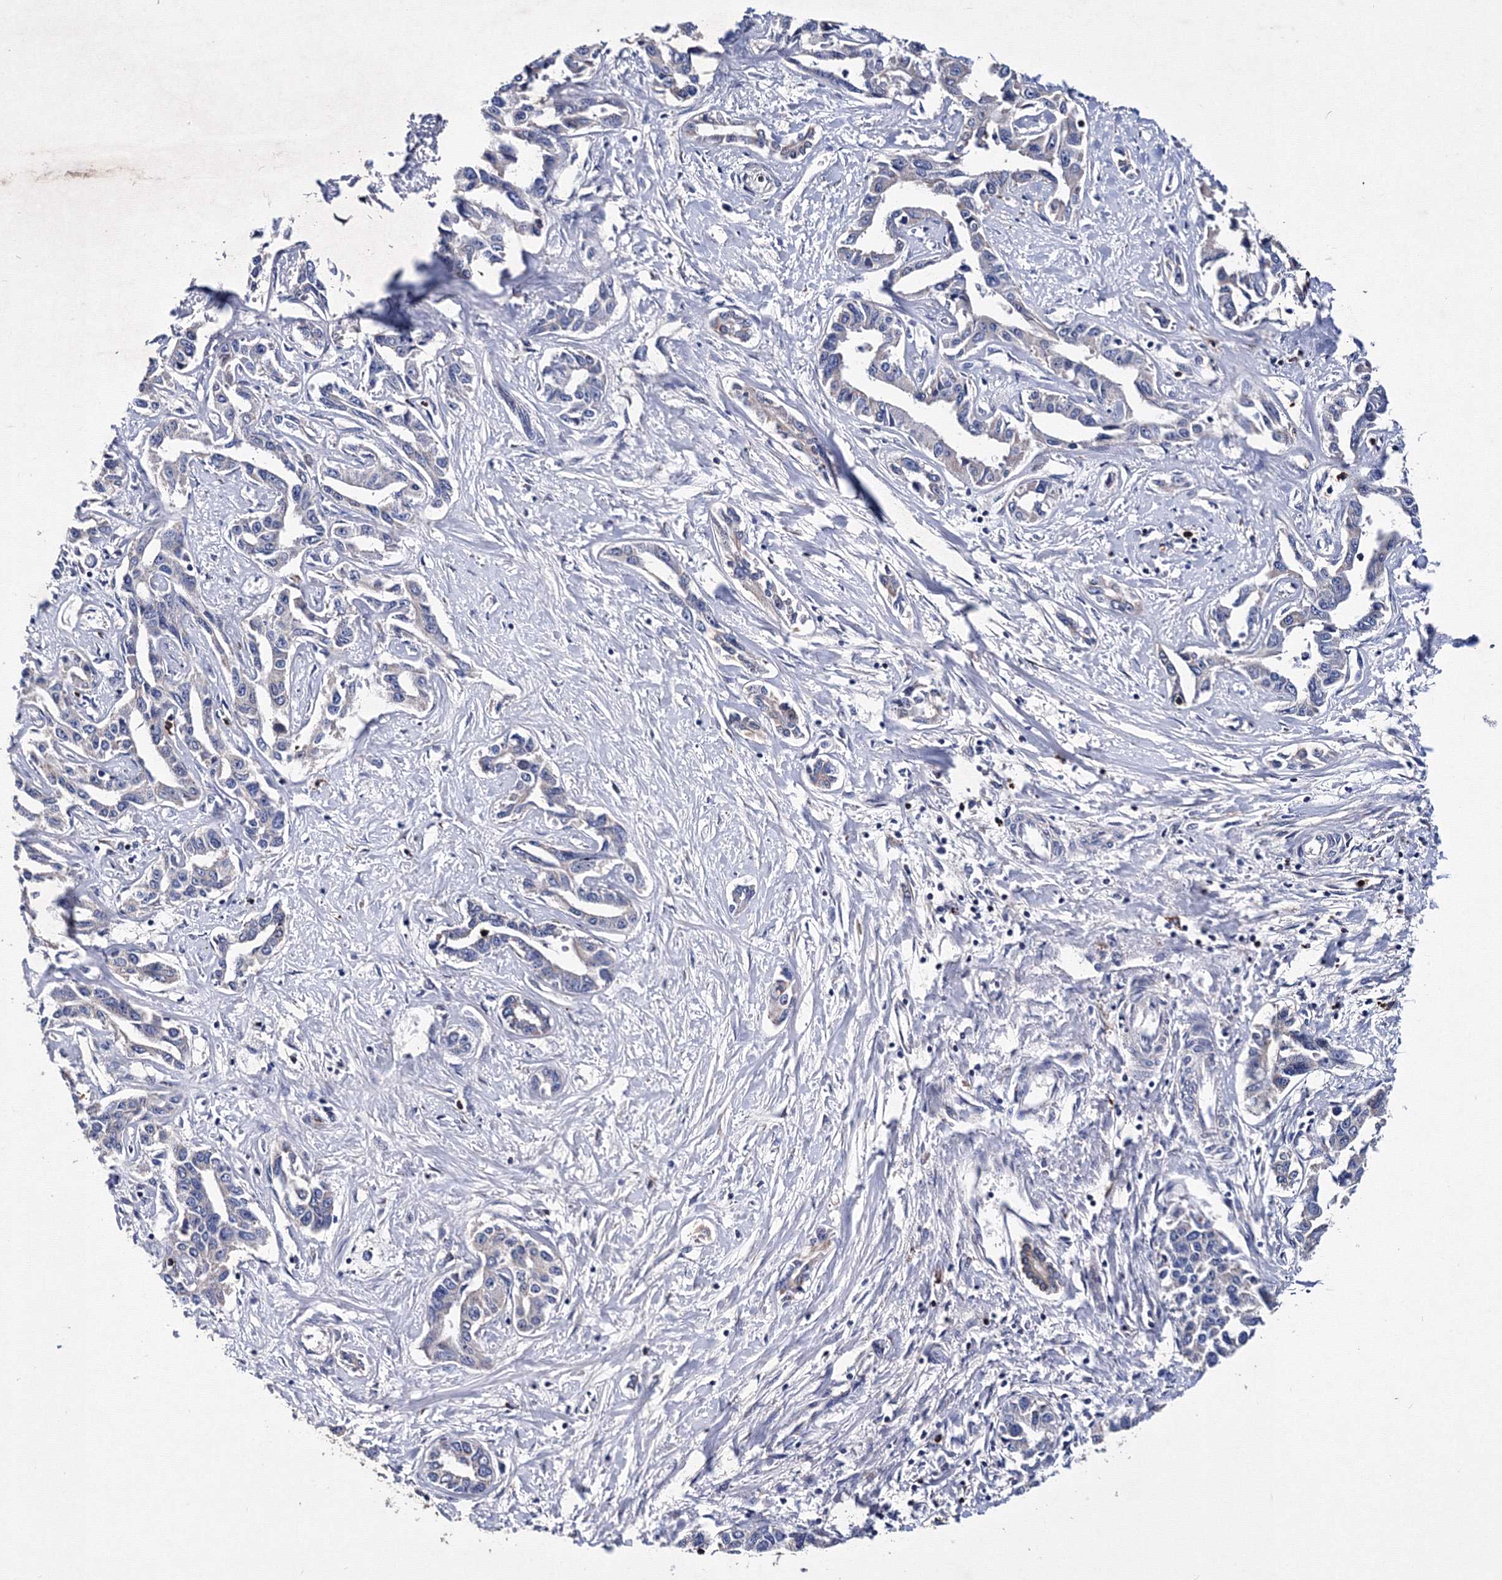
{"staining": {"intensity": "negative", "quantity": "none", "location": "none"}, "tissue": "liver cancer", "cell_type": "Tumor cells", "image_type": "cancer", "snomed": [{"axis": "morphology", "description": "Cholangiocarcinoma"}, {"axis": "topography", "description": "Liver"}], "caption": "Cholangiocarcinoma (liver) was stained to show a protein in brown. There is no significant positivity in tumor cells. Nuclei are stained in blue.", "gene": "PHYKPL", "patient": {"sex": "male", "age": 59}}